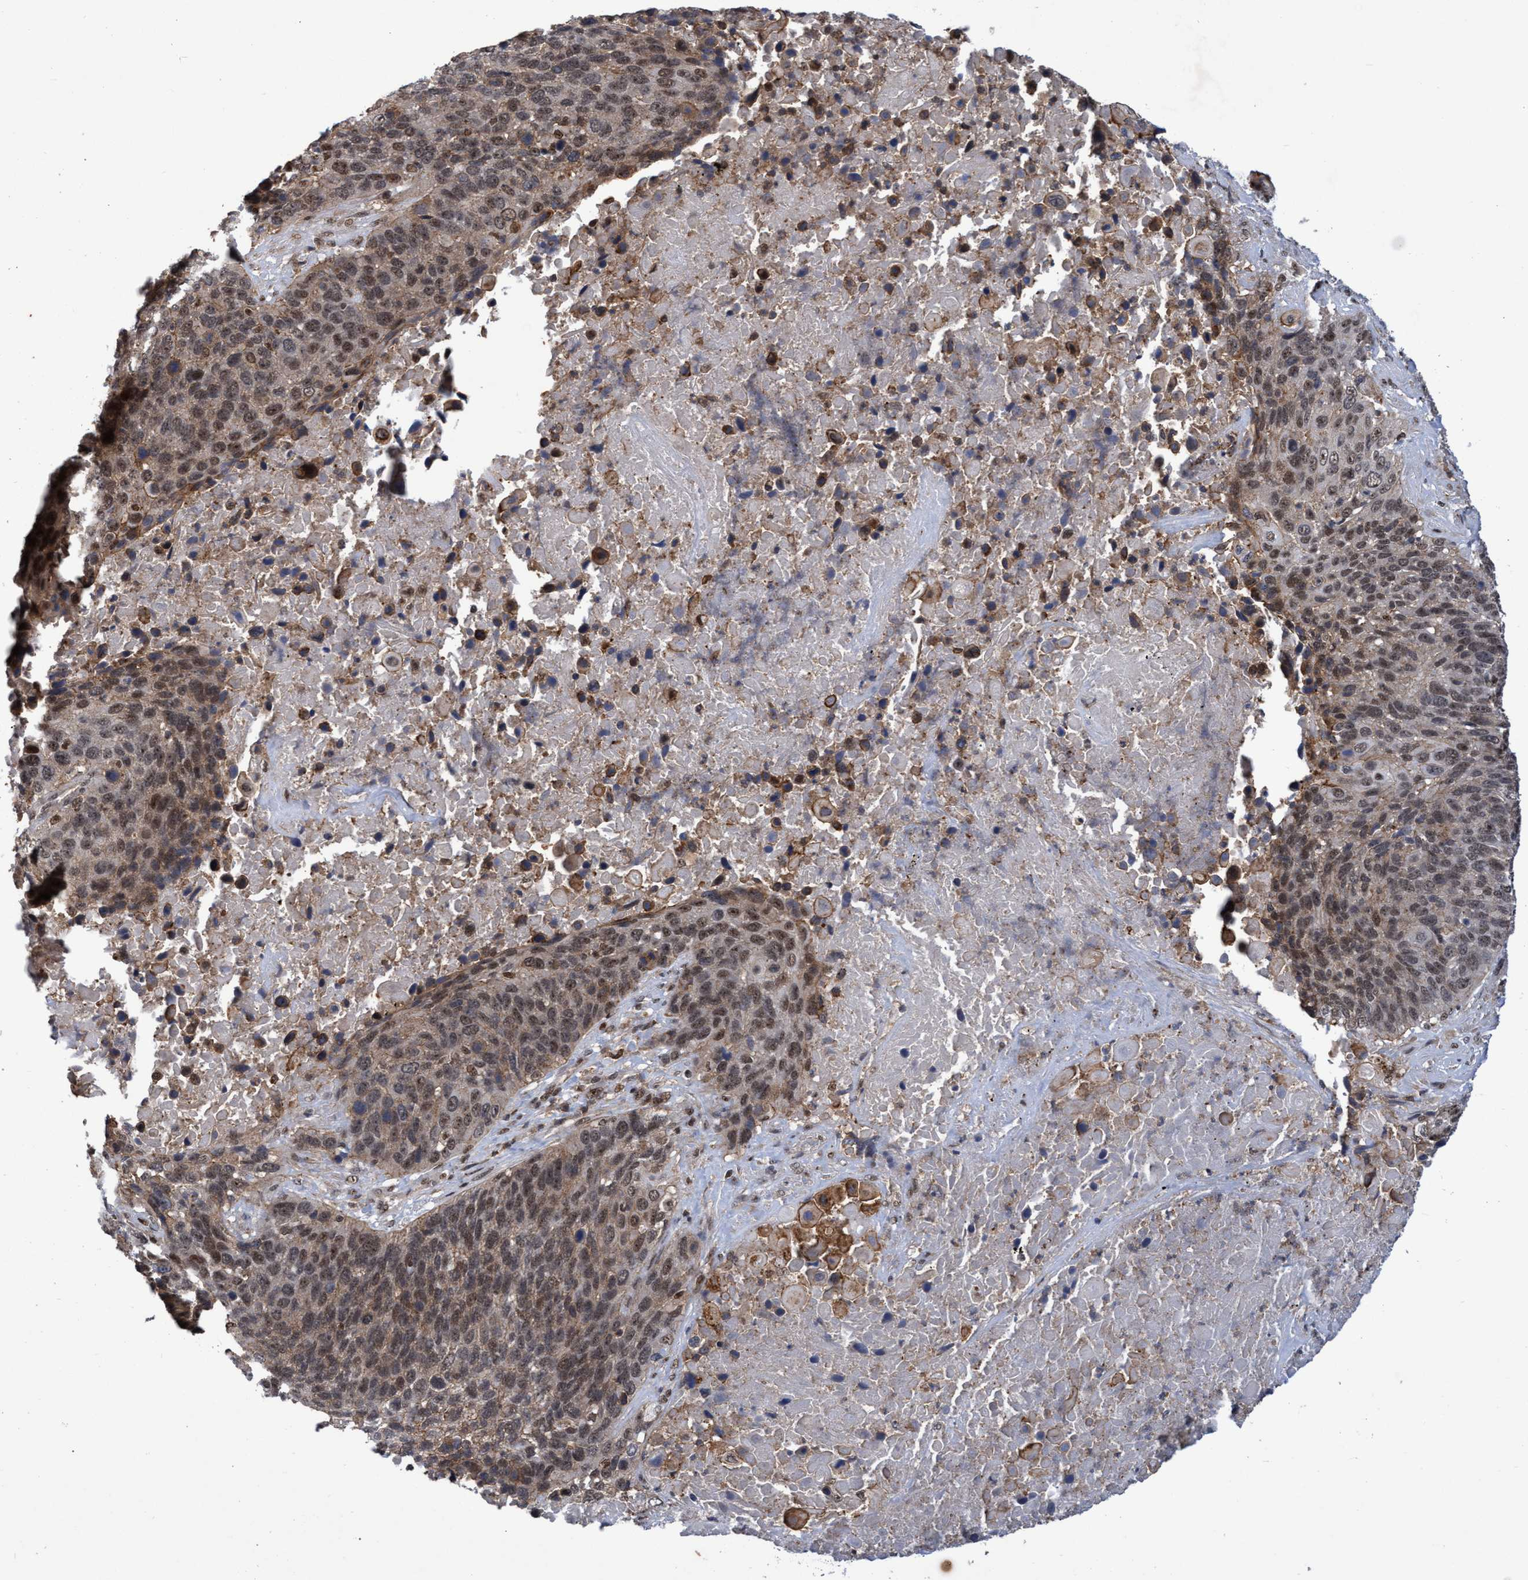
{"staining": {"intensity": "weak", "quantity": ">75%", "location": "cytoplasmic/membranous,nuclear"}, "tissue": "lung cancer", "cell_type": "Tumor cells", "image_type": "cancer", "snomed": [{"axis": "morphology", "description": "Squamous cell carcinoma, NOS"}, {"axis": "topography", "description": "Lung"}], "caption": "Lung cancer tissue reveals weak cytoplasmic/membranous and nuclear expression in approximately >75% of tumor cells The staining is performed using DAB (3,3'-diaminobenzidine) brown chromogen to label protein expression. The nuclei are counter-stained blue using hematoxylin.", "gene": "GTF2F1", "patient": {"sex": "male", "age": 66}}